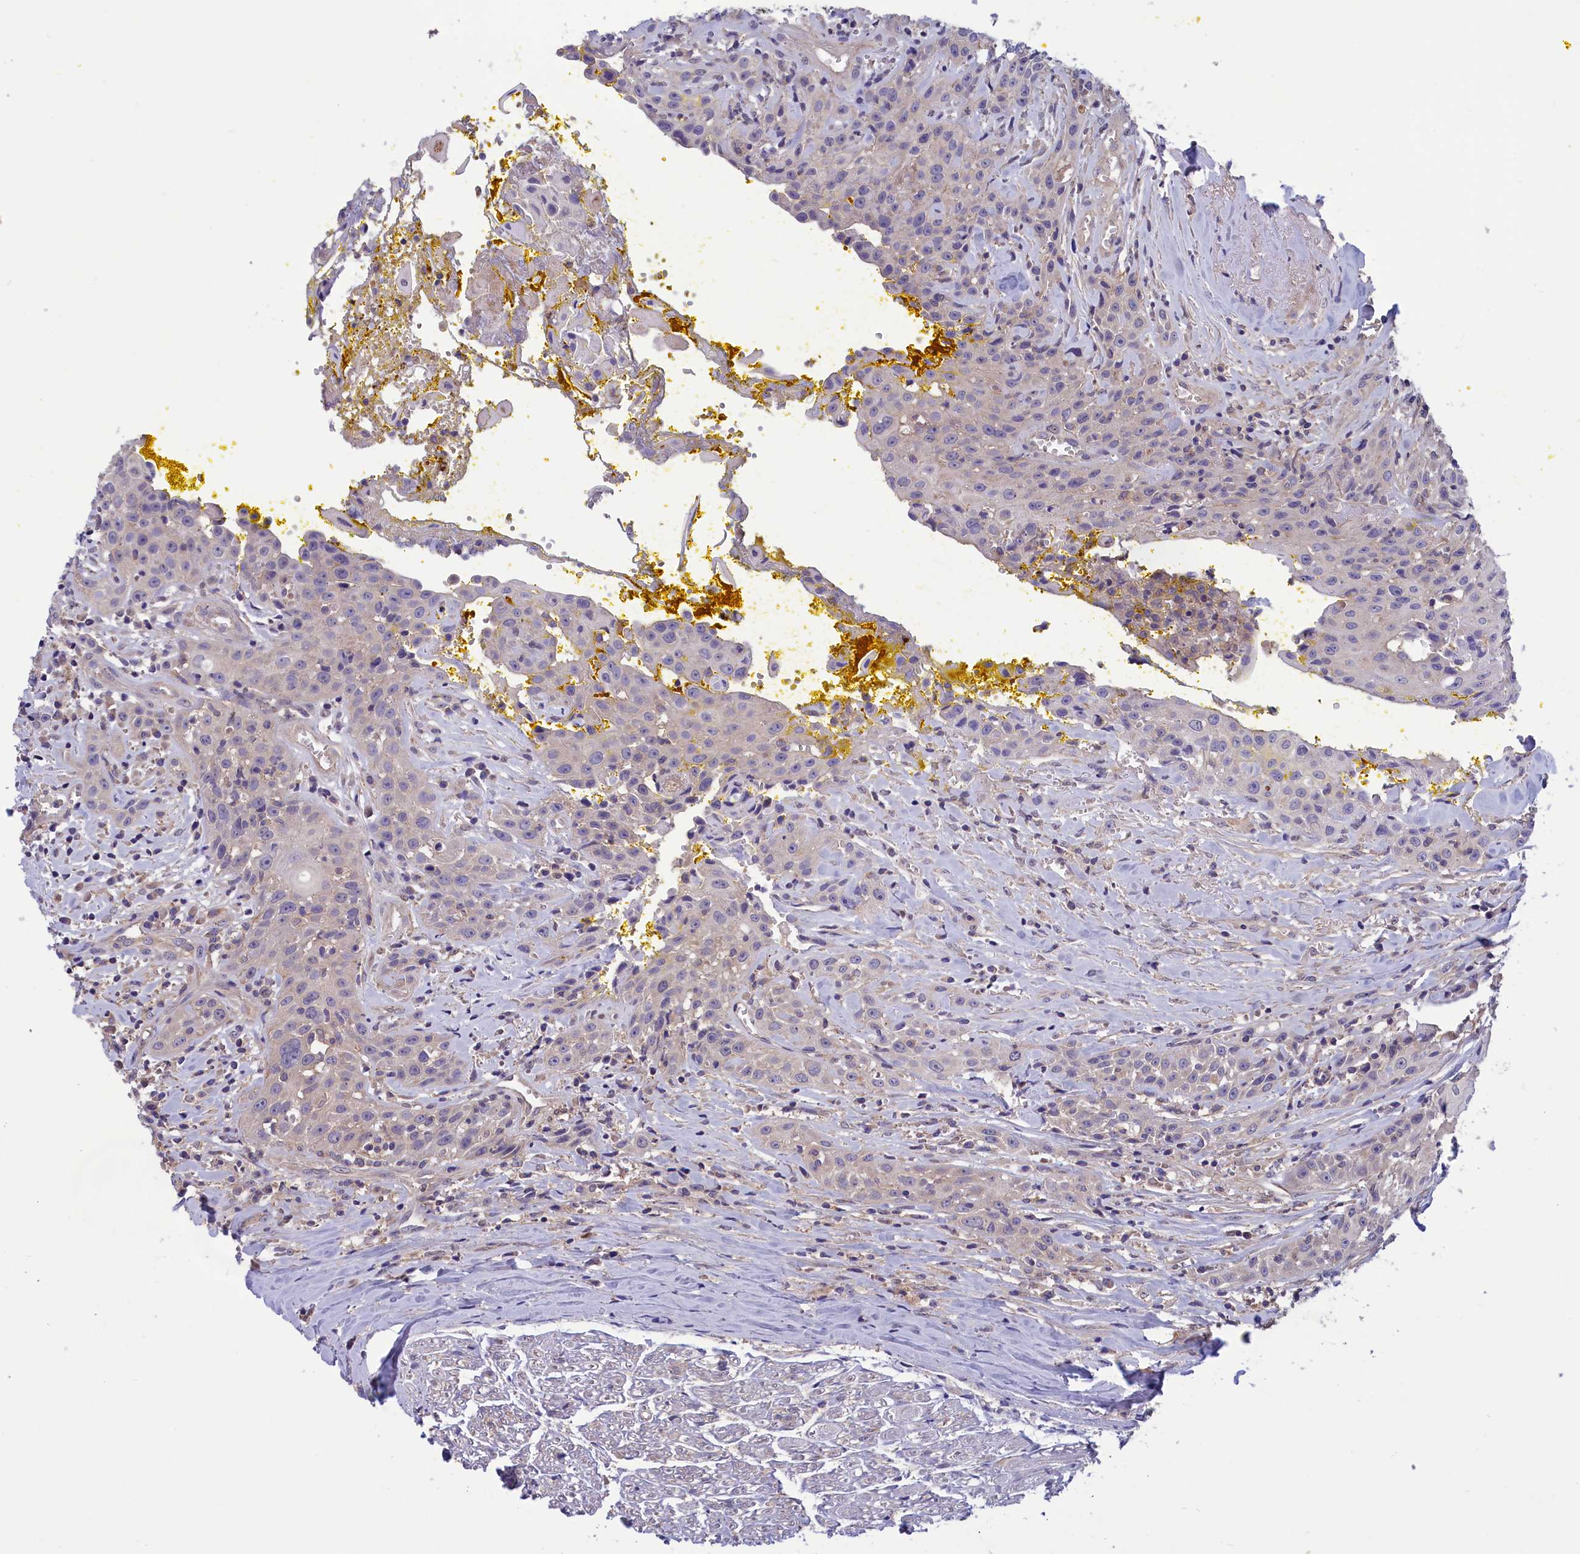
{"staining": {"intensity": "negative", "quantity": "none", "location": "none"}, "tissue": "head and neck cancer", "cell_type": "Tumor cells", "image_type": "cancer", "snomed": [{"axis": "morphology", "description": "Squamous cell carcinoma, NOS"}, {"axis": "topography", "description": "Oral tissue"}, {"axis": "topography", "description": "Head-Neck"}], "caption": "DAB (3,3'-diaminobenzidine) immunohistochemical staining of head and neck cancer displays no significant positivity in tumor cells.", "gene": "AMDHD2", "patient": {"sex": "female", "age": 82}}